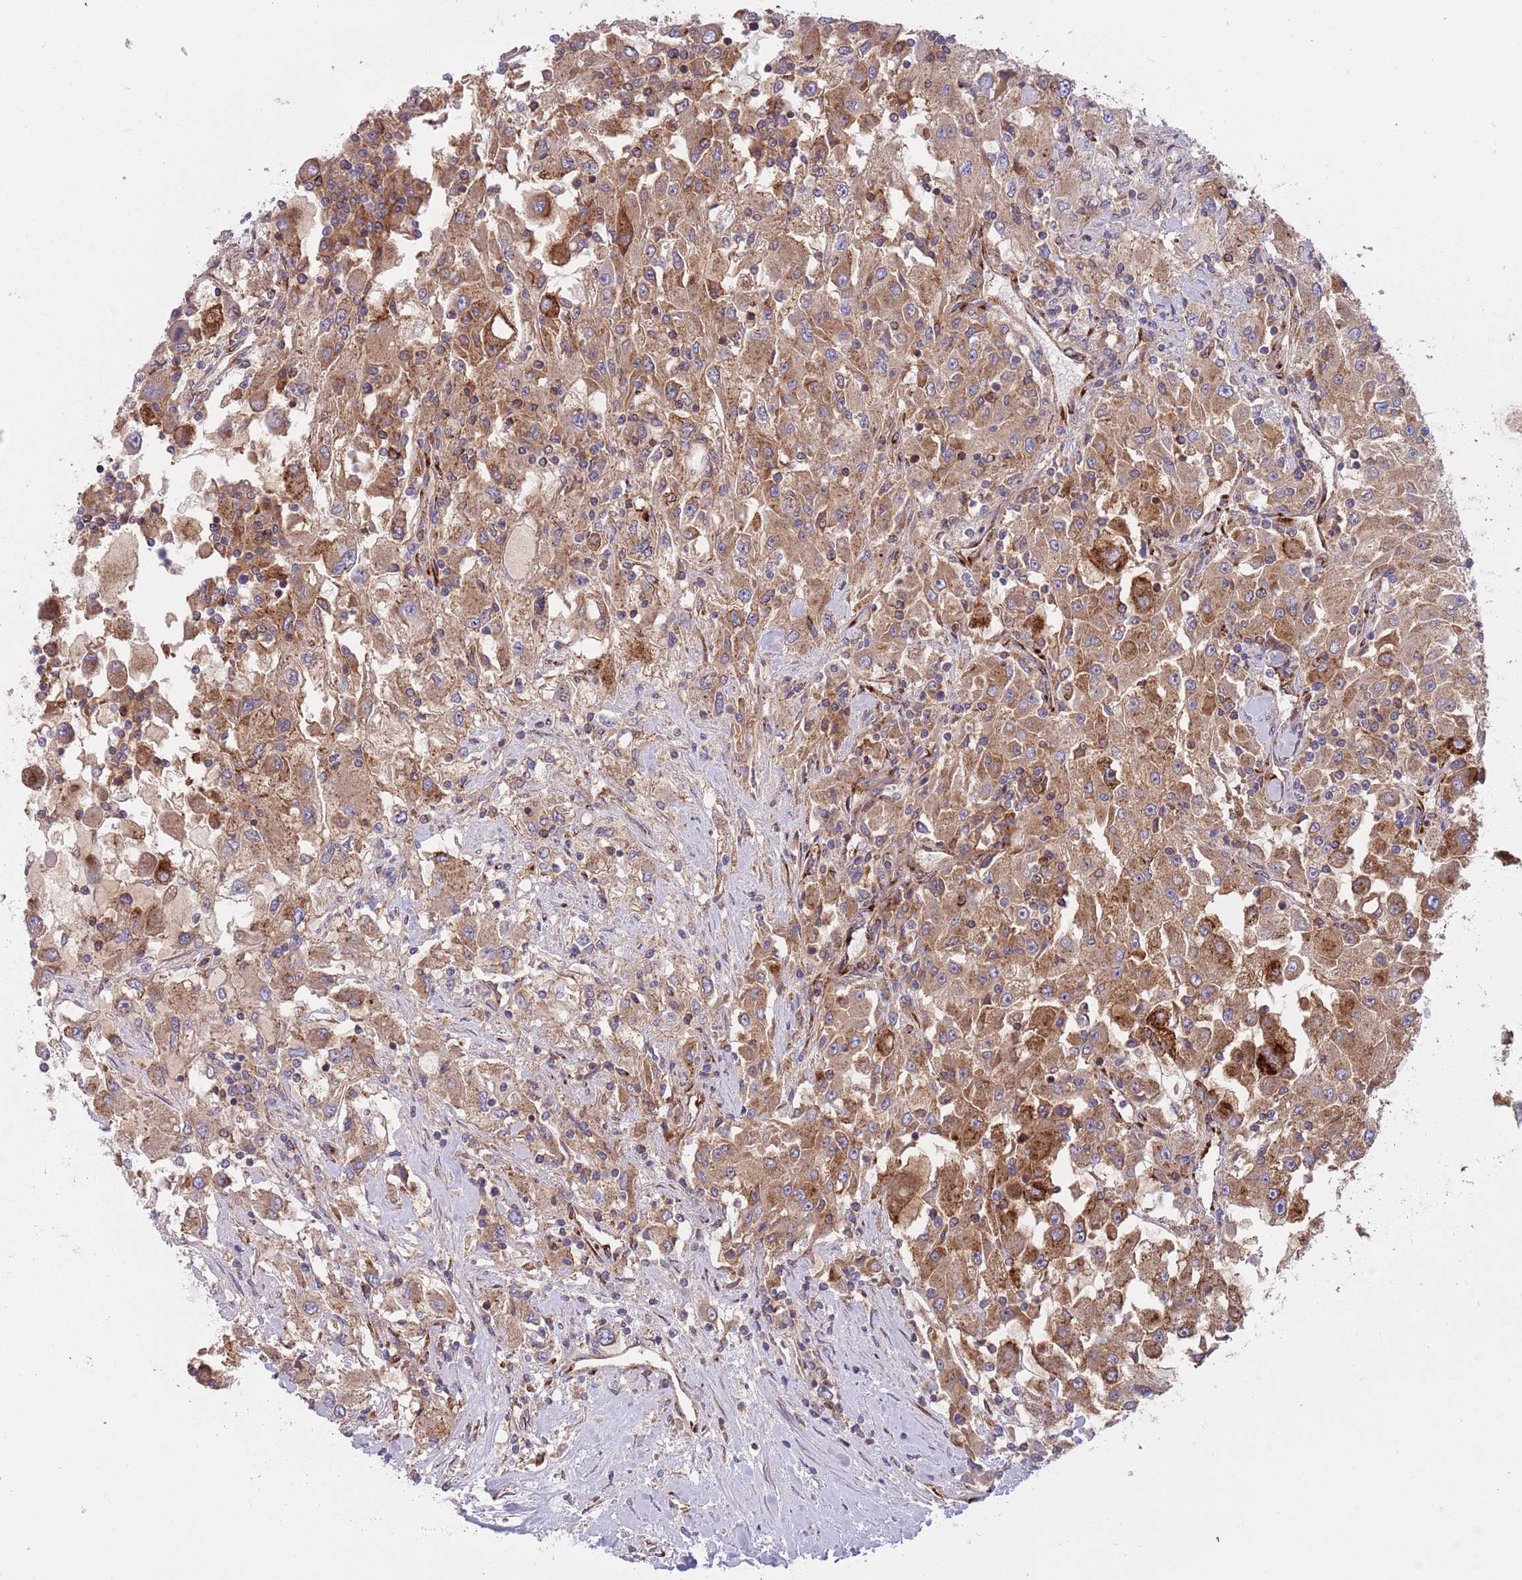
{"staining": {"intensity": "moderate", "quantity": ">75%", "location": "cytoplasmic/membranous"}, "tissue": "renal cancer", "cell_type": "Tumor cells", "image_type": "cancer", "snomed": [{"axis": "morphology", "description": "Adenocarcinoma, NOS"}, {"axis": "topography", "description": "Kidney"}], "caption": "Immunohistochemical staining of human renal adenocarcinoma exhibits medium levels of moderate cytoplasmic/membranous protein expression in about >75% of tumor cells.", "gene": "BTBD7", "patient": {"sex": "female", "age": 67}}